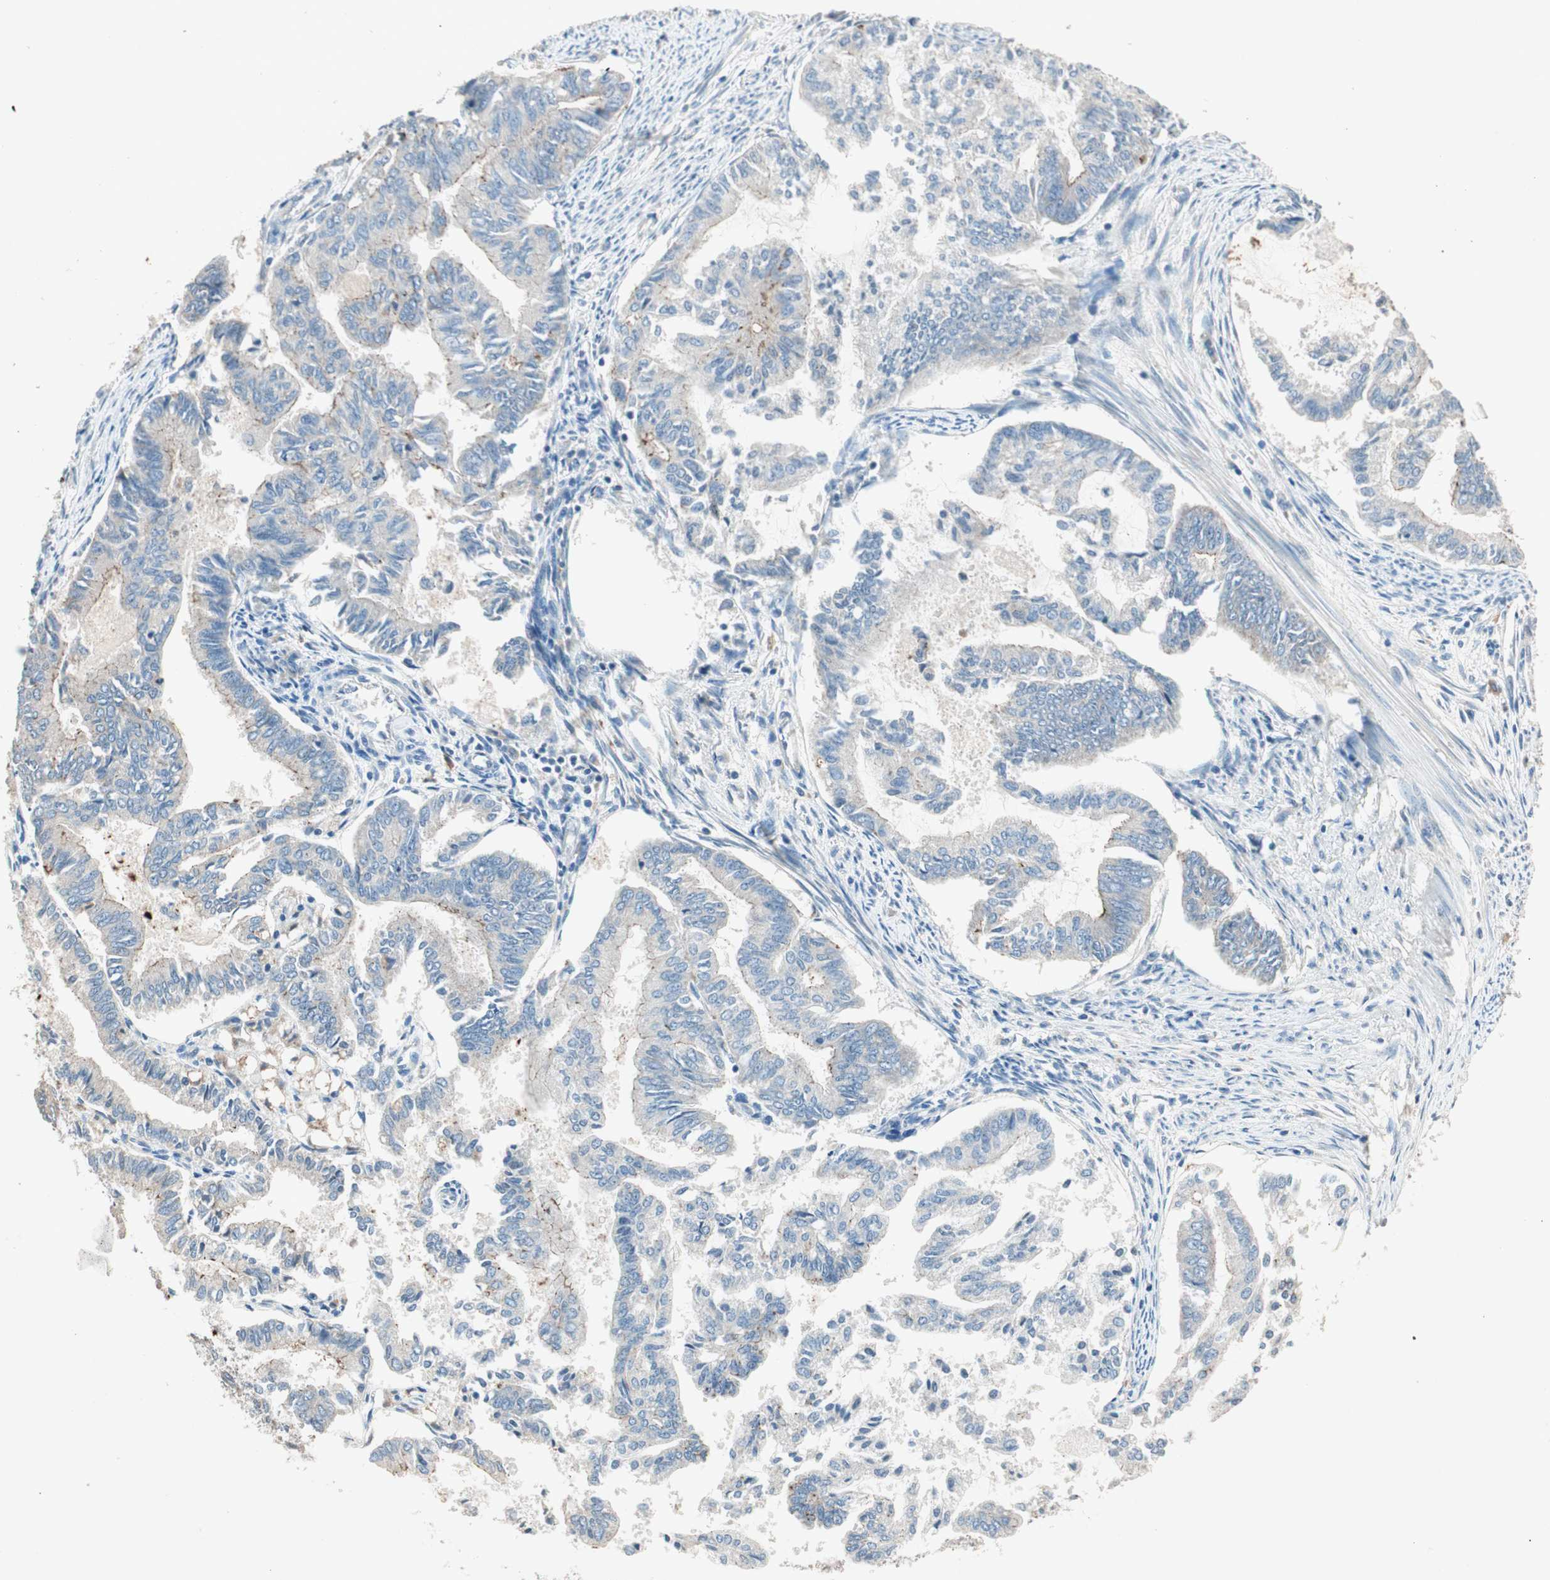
{"staining": {"intensity": "weak", "quantity": "<25%", "location": "cytoplasmic/membranous"}, "tissue": "endometrial cancer", "cell_type": "Tumor cells", "image_type": "cancer", "snomed": [{"axis": "morphology", "description": "Adenocarcinoma, NOS"}, {"axis": "topography", "description": "Endometrium"}], "caption": "Immunohistochemical staining of human adenocarcinoma (endometrial) reveals no significant staining in tumor cells.", "gene": "NKAIN1", "patient": {"sex": "female", "age": 86}}